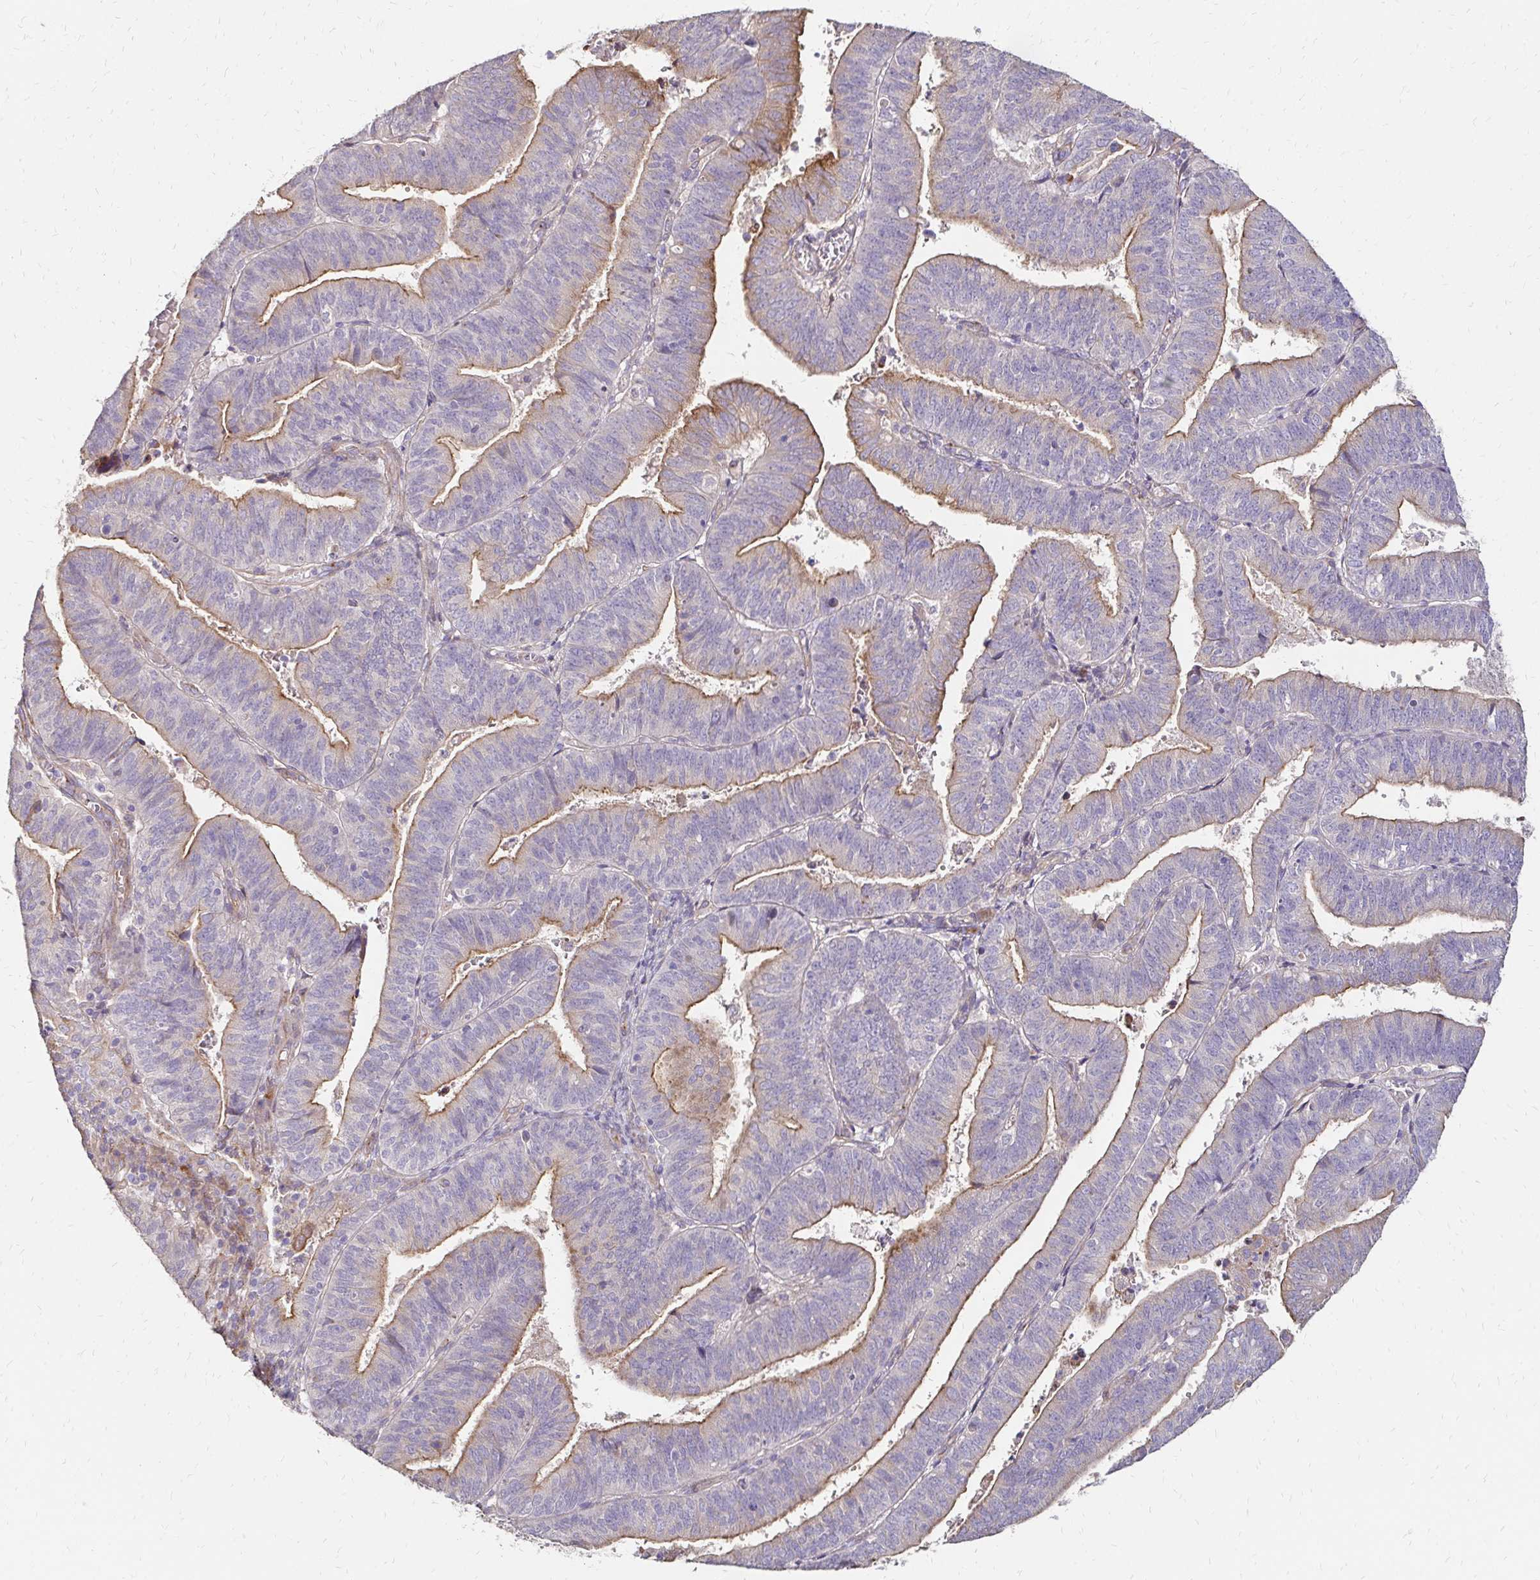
{"staining": {"intensity": "moderate", "quantity": "25%-75%", "location": "cytoplasmic/membranous"}, "tissue": "endometrial cancer", "cell_type": "Tumor cells", "image_type": "cancer", "snomed": [{"axis": "morphology", "description": "Adenocarcinoma, NOS"}, {"axis": "topography", "description": "Endometrium"}], "caption": "A photomicrograph of human endometrial adenocarcinoma stained for a protein demonstrates moderate cytoplasmic/membranous brown staining in tumor cells.", "gene": "PRIMA1", "patient": {"sex": "female", "age": 82}}